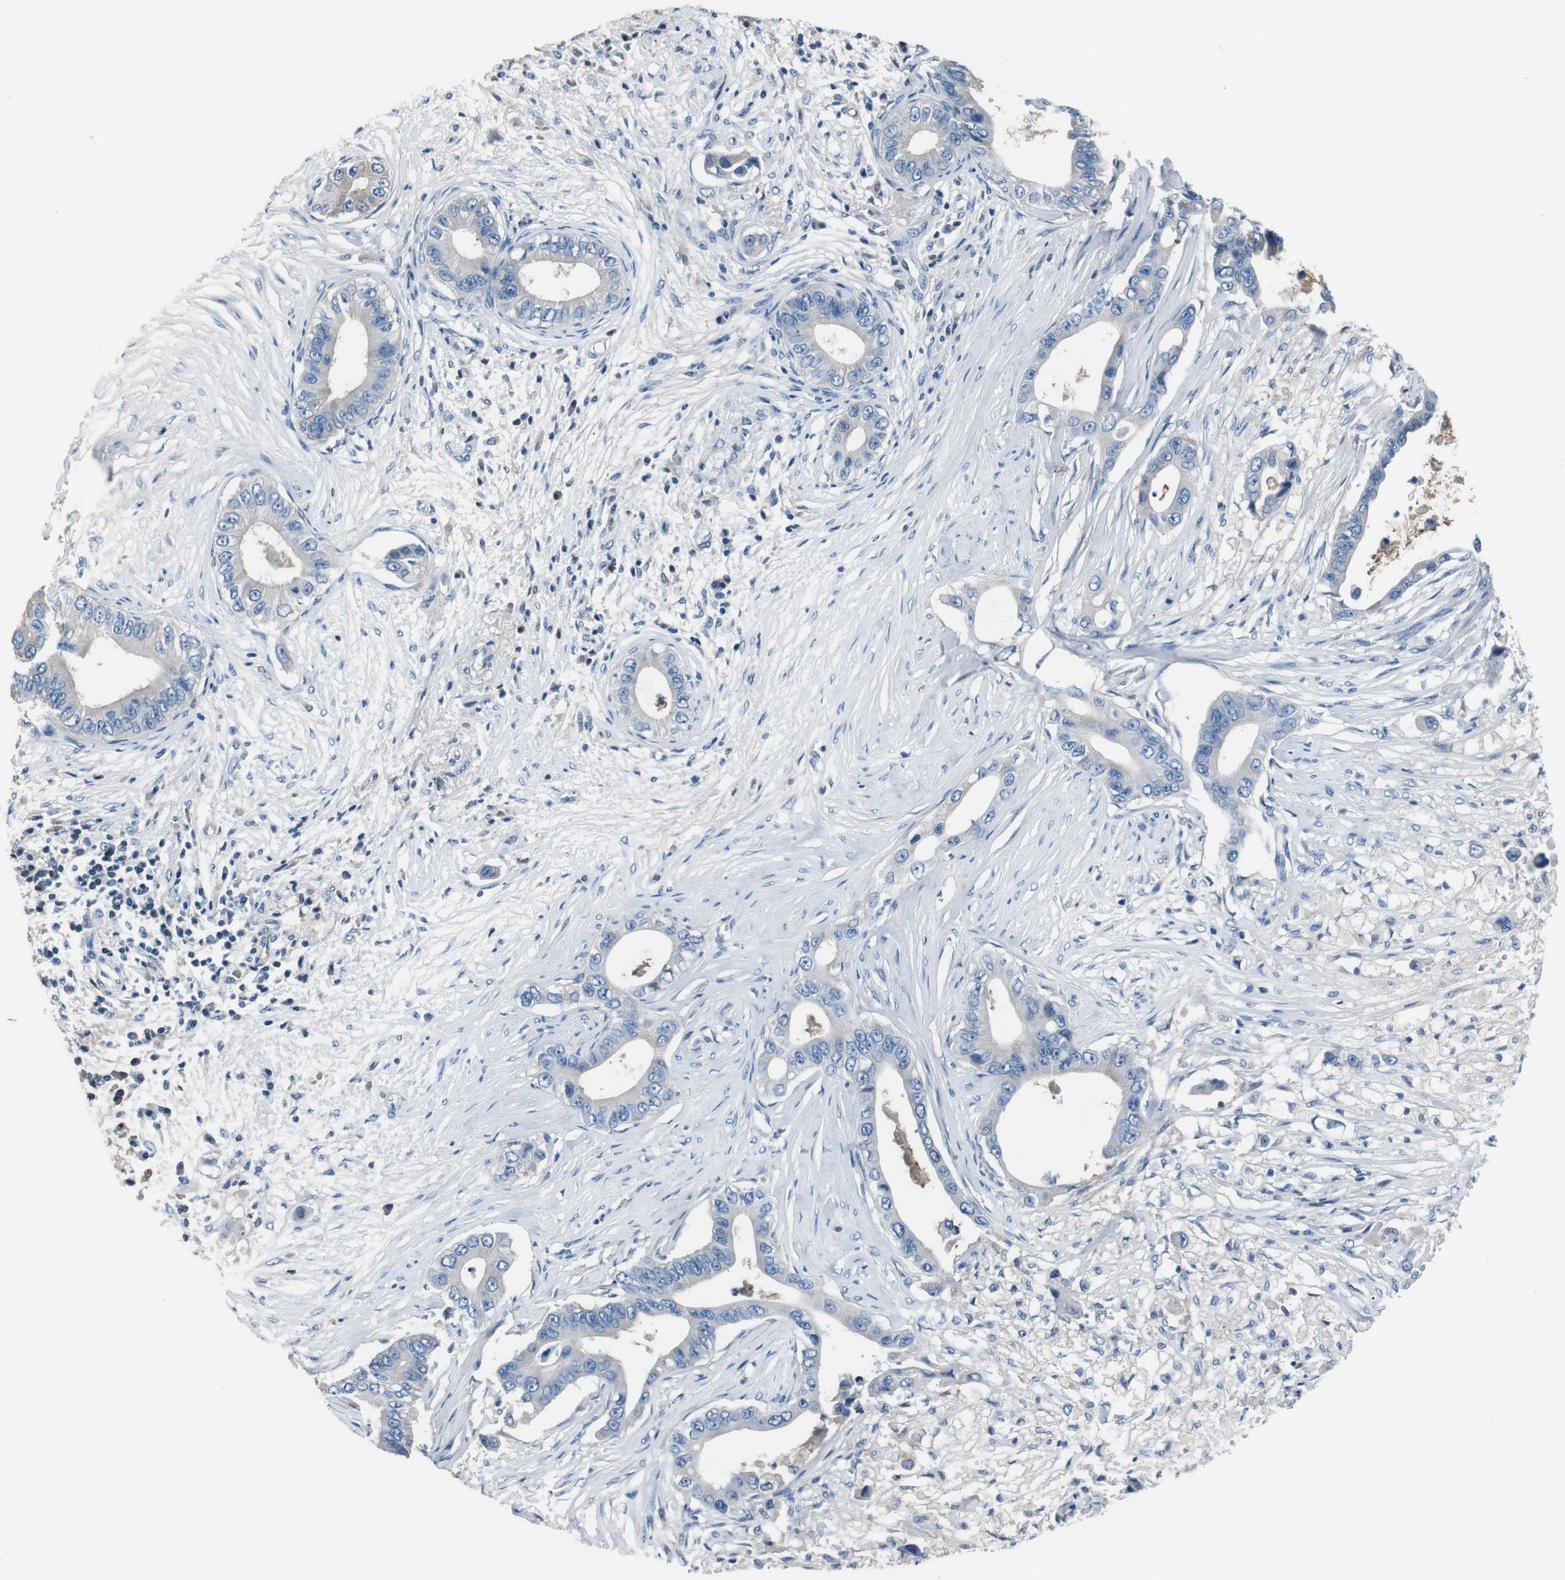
{"staining": {"intensity": "weak", "quantity": "<25%", "location": "cytoplasmic/membranous"}, "tissue": "pancreatic cancer", "cell_type": "Tumor cells", "image_type": "cancer", "snomed": [{"axis": "morphology", "description": "Adenocarcinoma, NOS"}, {"axis": "topography", "description": "Pancreas"}], "caption": "DAB immunohistochemical staining of adenocarcinoma (pancreatic) demonstrates no significant positivity in tumor cells.", "gene": "LEP", "patient": {"sex": "male", "age": 77}}